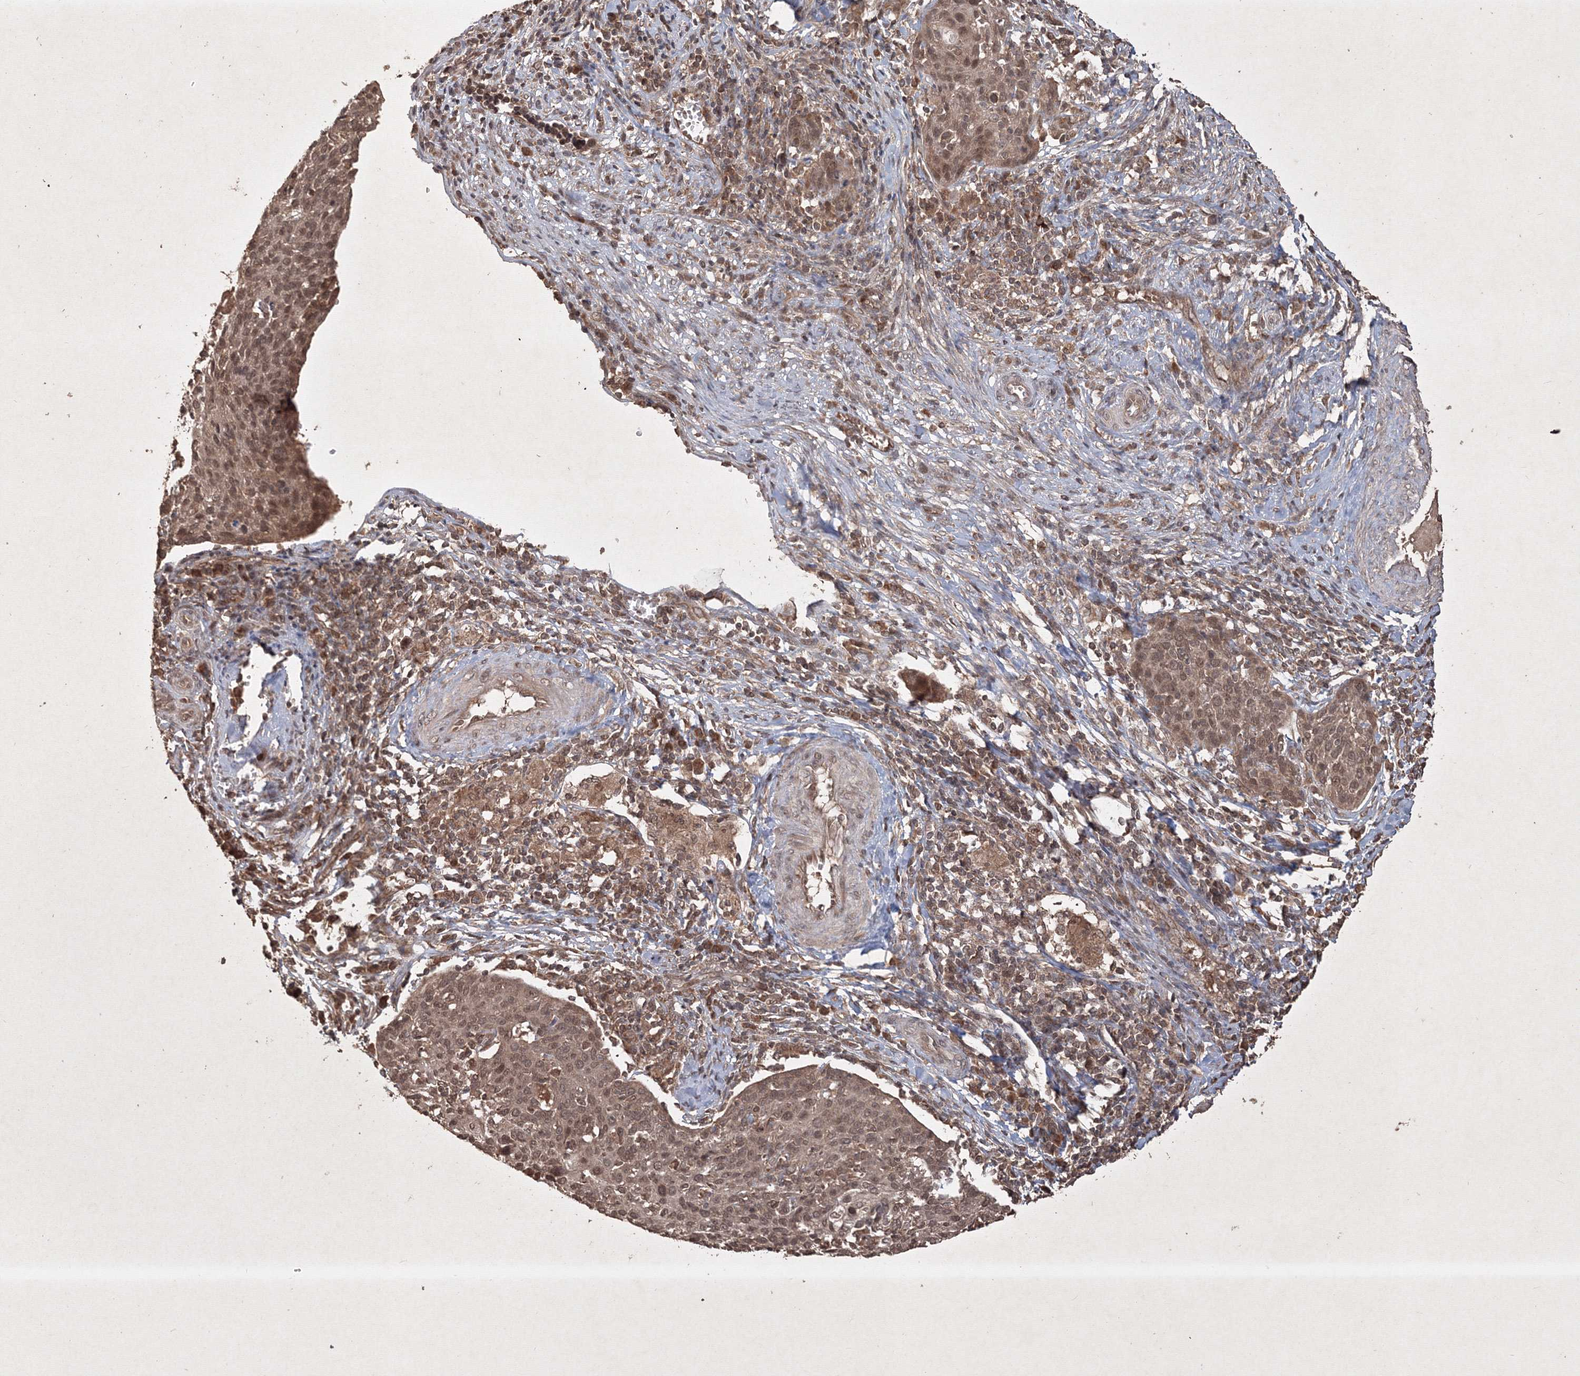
{"staining": {"intensity": "moderate", "quantity": ">75%", "location": "cytoplasmic/membranous,nuclear"}, "tissue": "cervical cancer", "cell_type": "Tumor cells", "image_type": "cancer", "snomed": [{"axis": "morphology", "description": "Squamous cell carcinoma, NOS"}, {"axis": "topography", "description": "Cervix"}], "caption": "Cervical cancer was stained to show a protein in brown. There is medium levels of moderate cytoplasmic/membranous and nuclear positivity in about >75% of tumor cells. Nuclei are stained in blue.", "gene": "PELI3", "patient": {"sex": "female", "age": 38}}